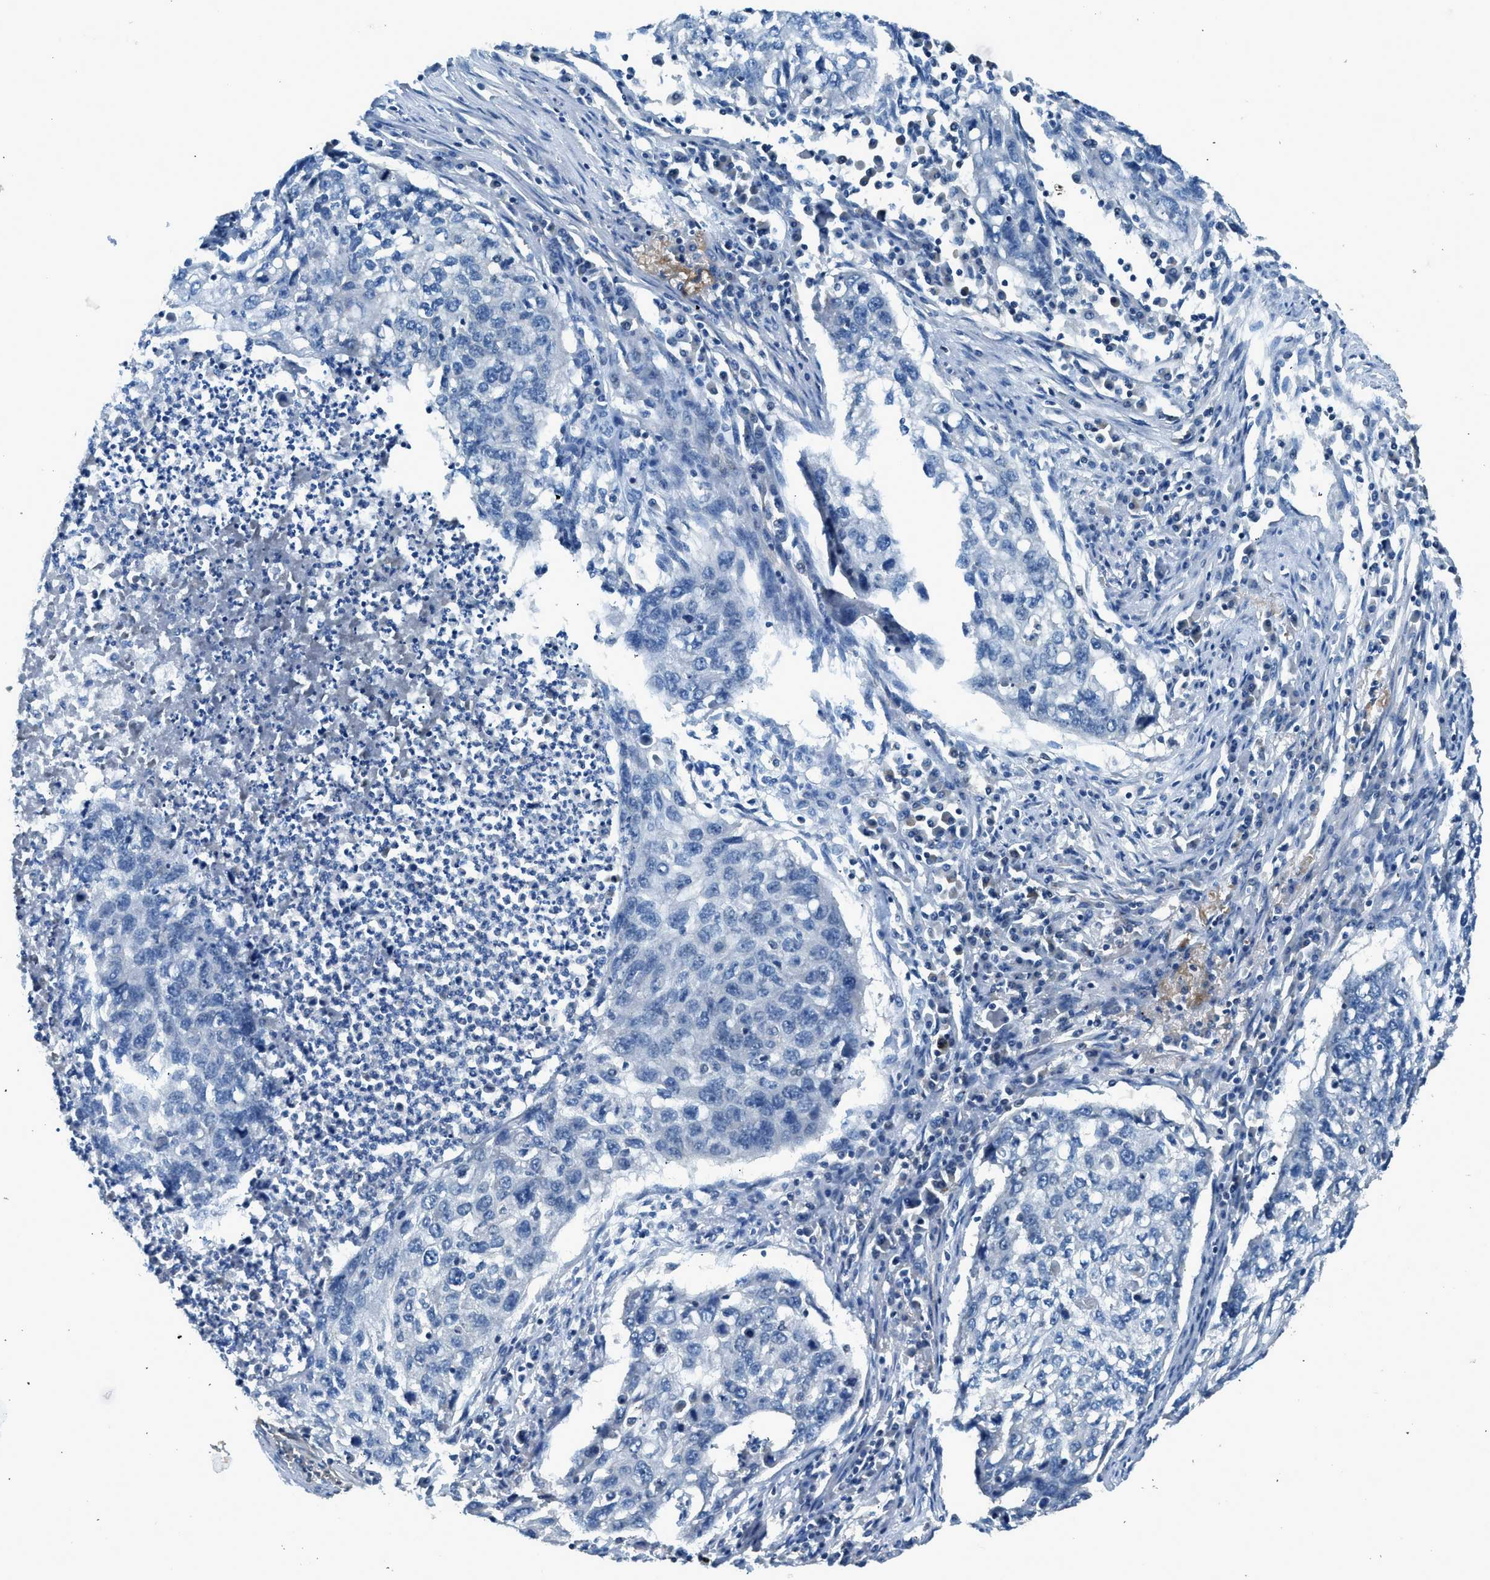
{"staining": {"intensity": "negative", "quantity": "none", "location": "none"}, "tissue": "lung cancer", "cell_type": "Tumor cells", "image_type": "cancer", "snomed": [{"axis": "morphology", "description": "Squamous cell carcinoma, NOS"}, {"axis": "topography", "description": "Lung"}], "caption": "Immunohistochemistry (IHC) photomicrograph of human lung squamous cell carcinoma stained for a protein (brown), which shows no positivity in tumor cells.", "gene": "LMLN", "patient": {"sex": "female", "age": 63}}